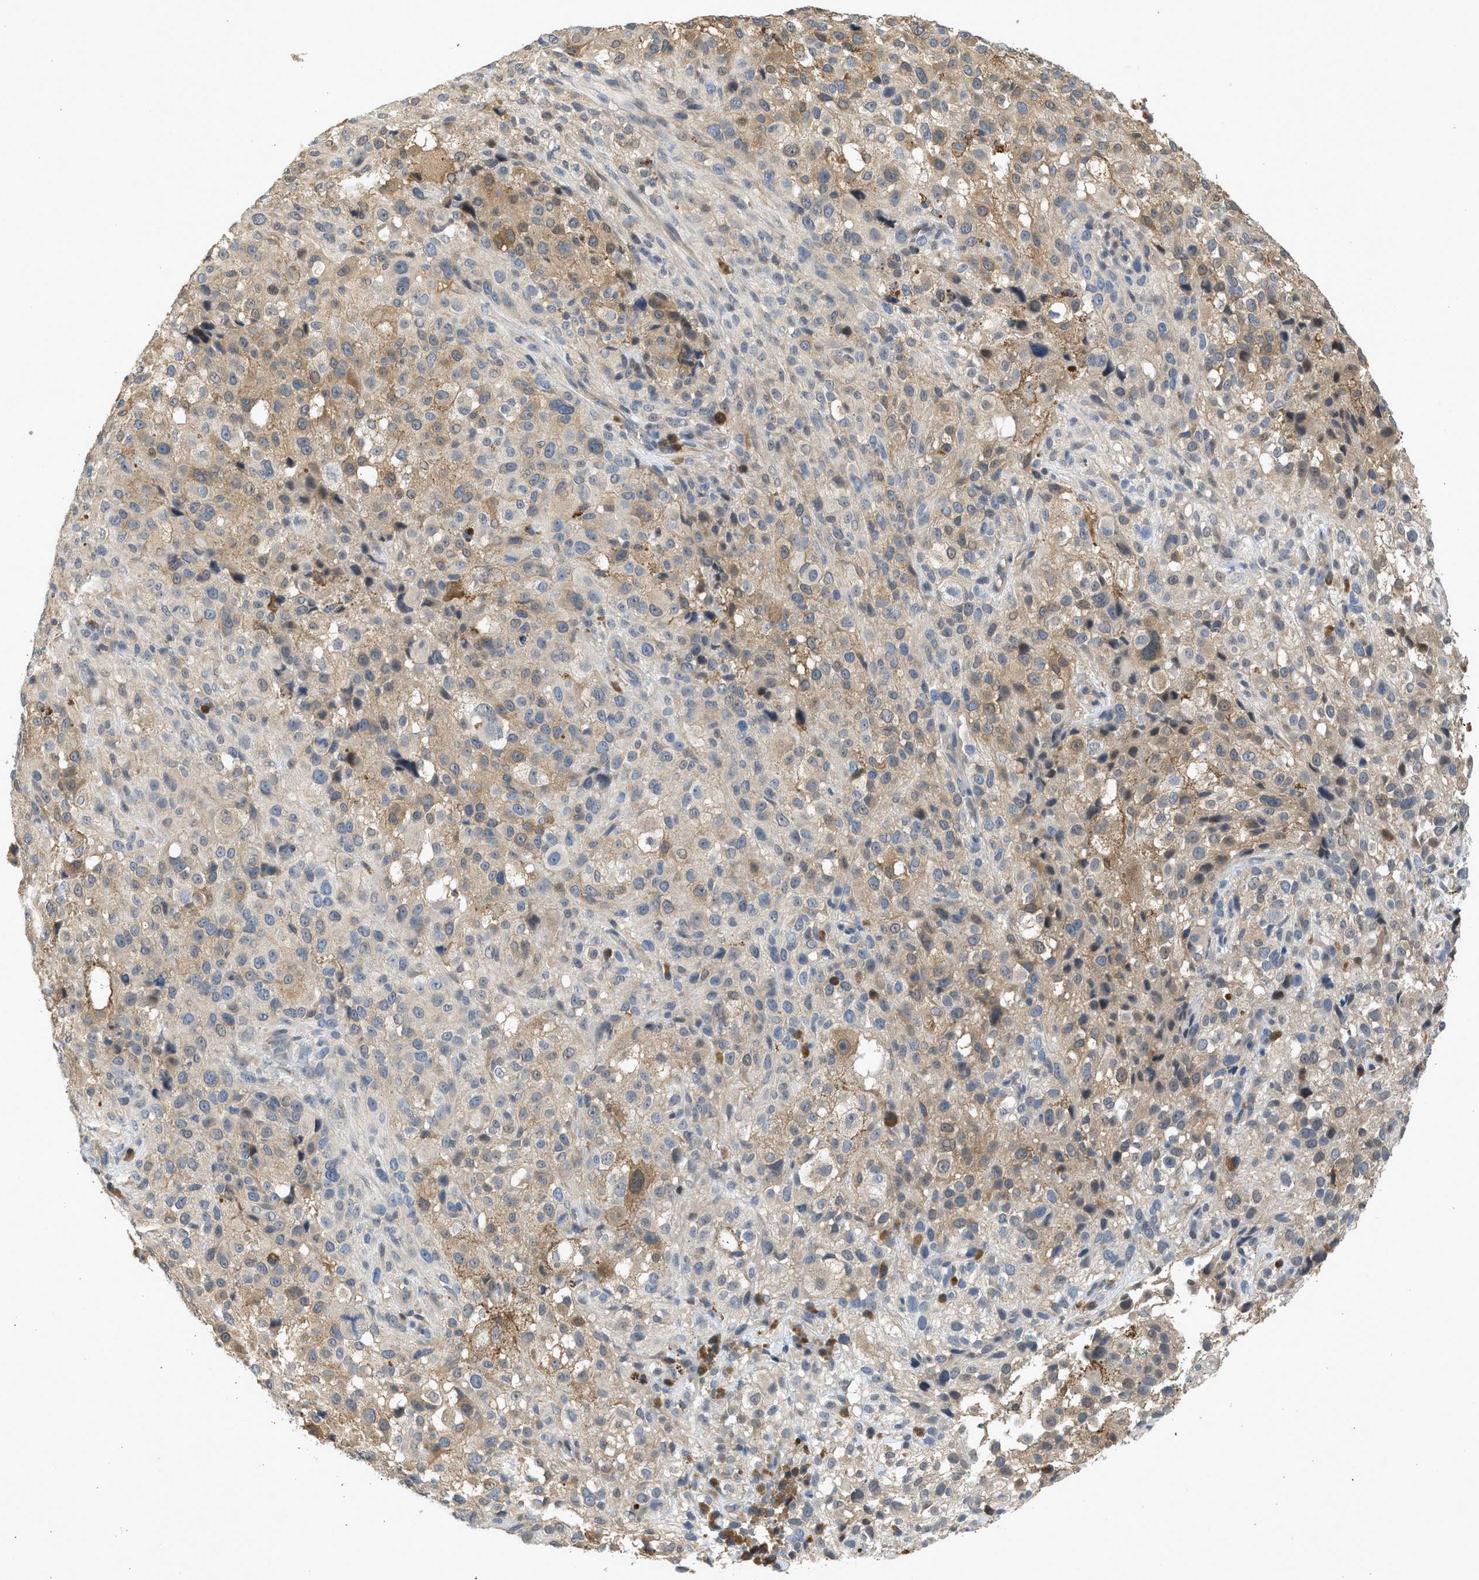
{"staining": {"intensity": "weak", "quantity": "25%-75%", "location": "cytoplasmic/membranous"}, "tissue": "melanoma", "cell_type": "Tumor cells", "image_type": "cancer", "snomed": [{"axis": "morphology", "description": "Necrosis, NOS"}, {"axis": "morphology", "description": "Malignant melanoma, NOS"}, {"axis": "topography", "description": "Skin"}], "caption": "Melanoma stained with immunohistochemistry (IHC) shows weak cytoplasmic/membranous positivity in about 25%-75% of tumor cells.", "gene": "MAPK7", "patient": {"sex": "female", "age": 87}}